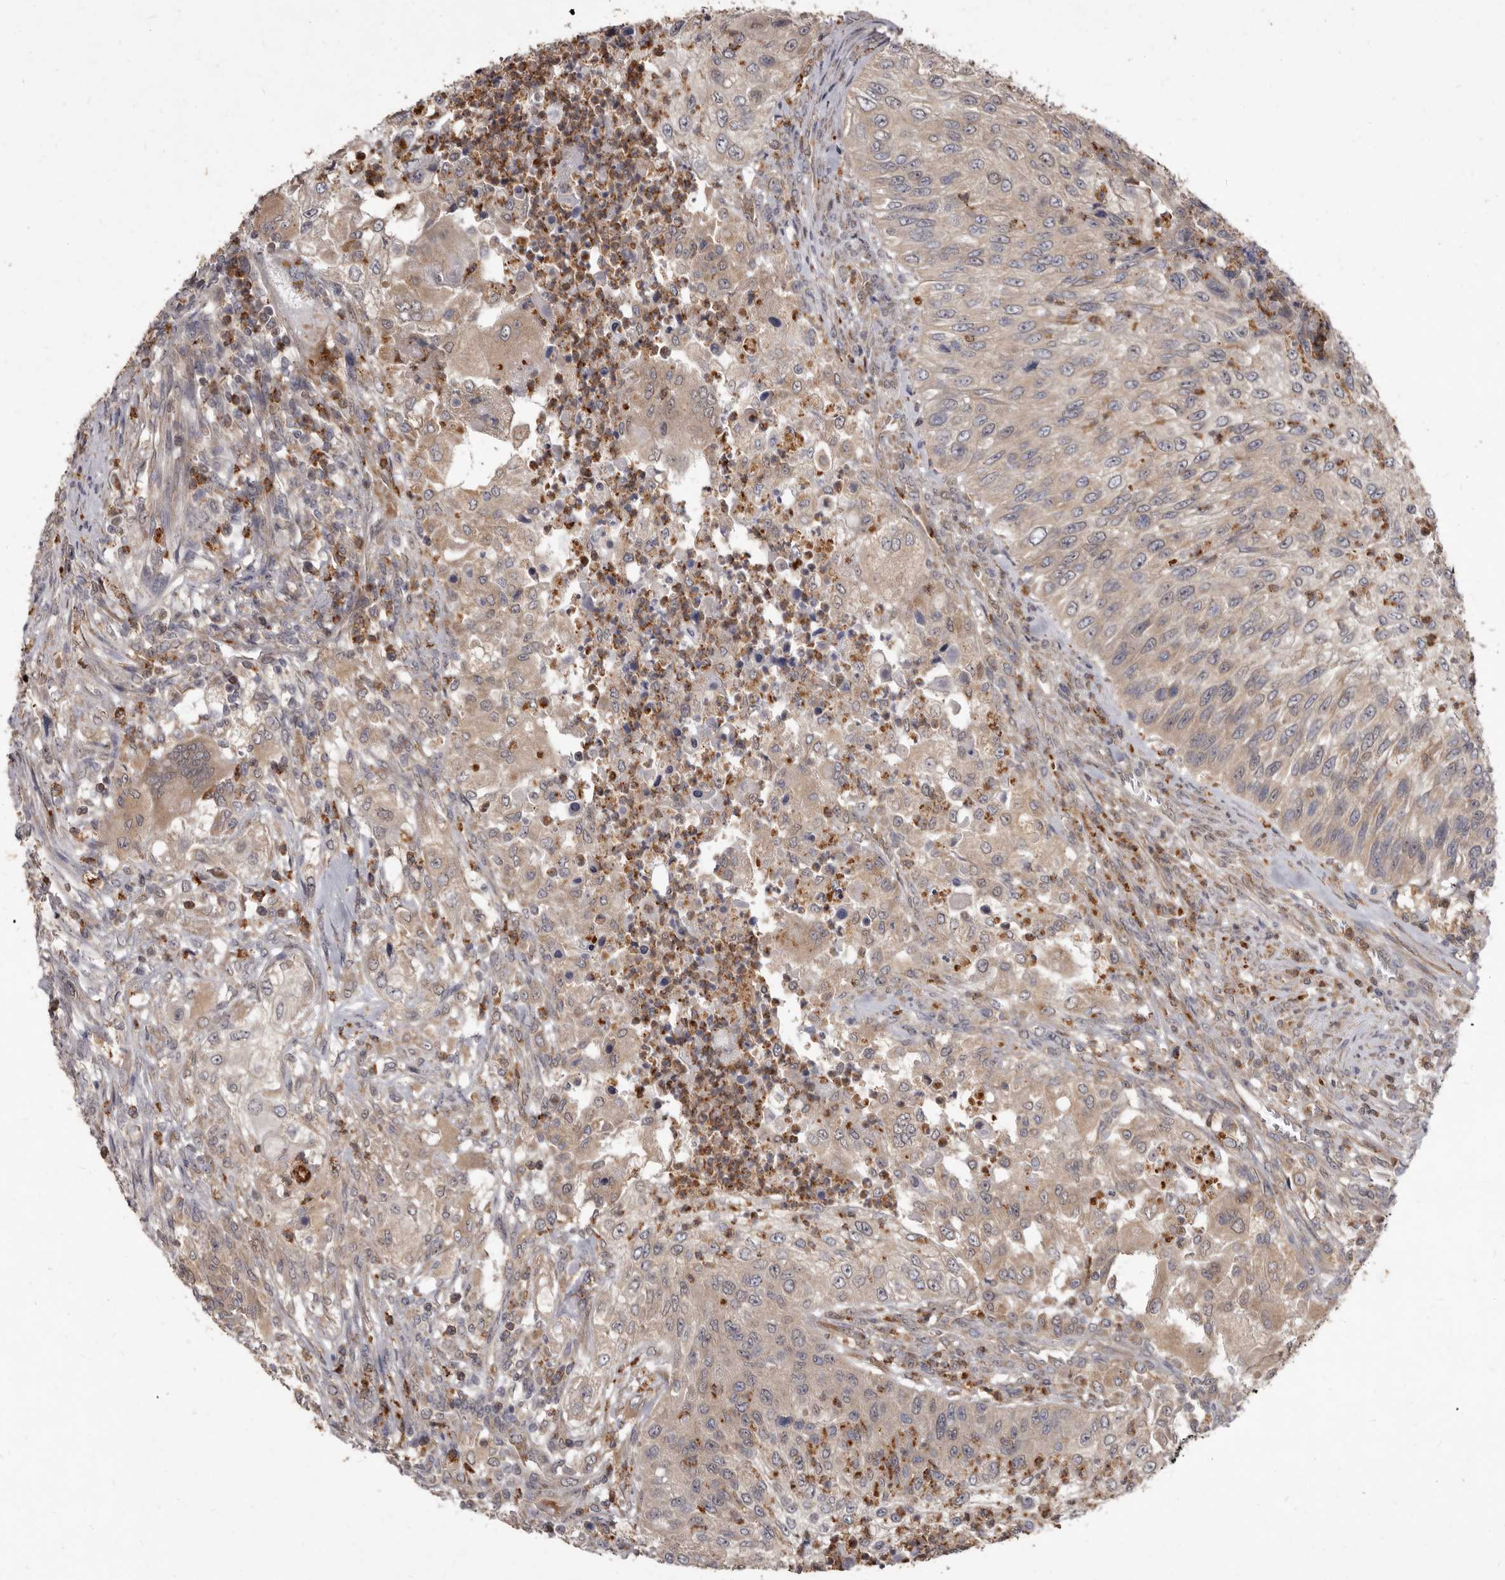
{"staining": {"intensity": "weak", "quantity": "25%-75%", "location": "cytoplasmic/membranous"}, "tissue": "urothelial cancer", "cell_type": "Tumor cells", "image_type": "cancer", "snomed": [{"axis": "morphology", "description": "Urothelial carcinoma, High grade"}, {"axis": "topography", "description": "Urinary bladder"}], "caption": "A low amount of weak cytoplasmic/membranous expression is seen in about 25%-75% of tumor cells in high-grade urothelial carcinoma tissue.", "gene": "ACLY", "patient": {"sex": "female", "age": 60}}